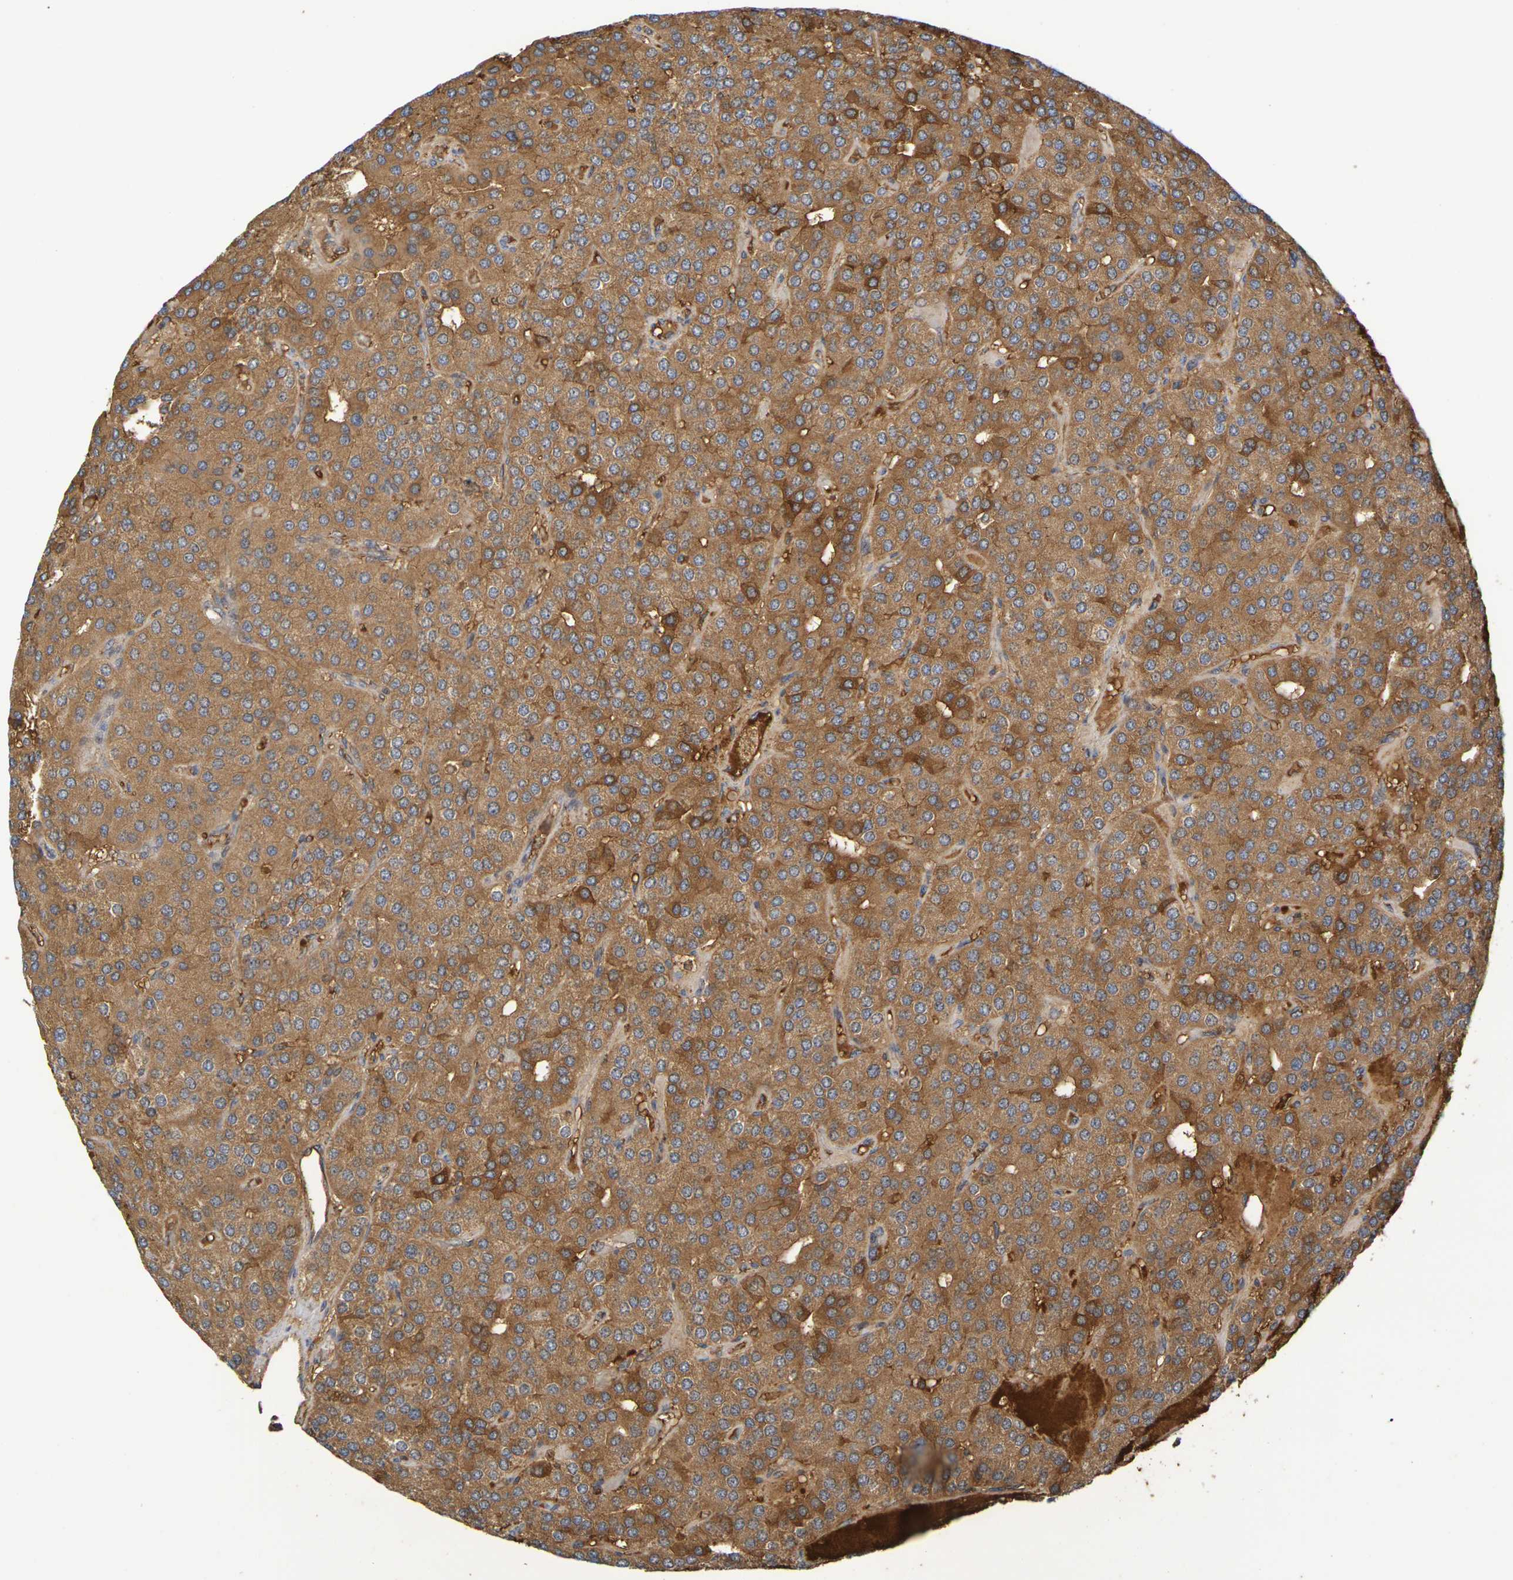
{"staining": {"intensity": "moderate", "quantity": ">75%", "location": "cytoplasmic/membranous"}, "tissue": "parathyroid gland", "cell_type": "Glandular cells", "image_type": "normal", "snomed": [{"axis": "morphology", "description": "Normal tissue, NOS"}, {"axis": "morphology", "description": "Adenoma, NOS"}, {"axis": "topography", "description": "Parathyroid gland"}], "caption": "Glandular cells reveal moderate cytoplasmic/membranous positivity in approximately >75% of cells in normal parathyroid gland. The staining was performed using DAB, with brown indicating positive protein expression. Nuclei are stained blue with hematoxylin.", "gene": "TERF2", "patient": {"sex": "female", "age": 86}}